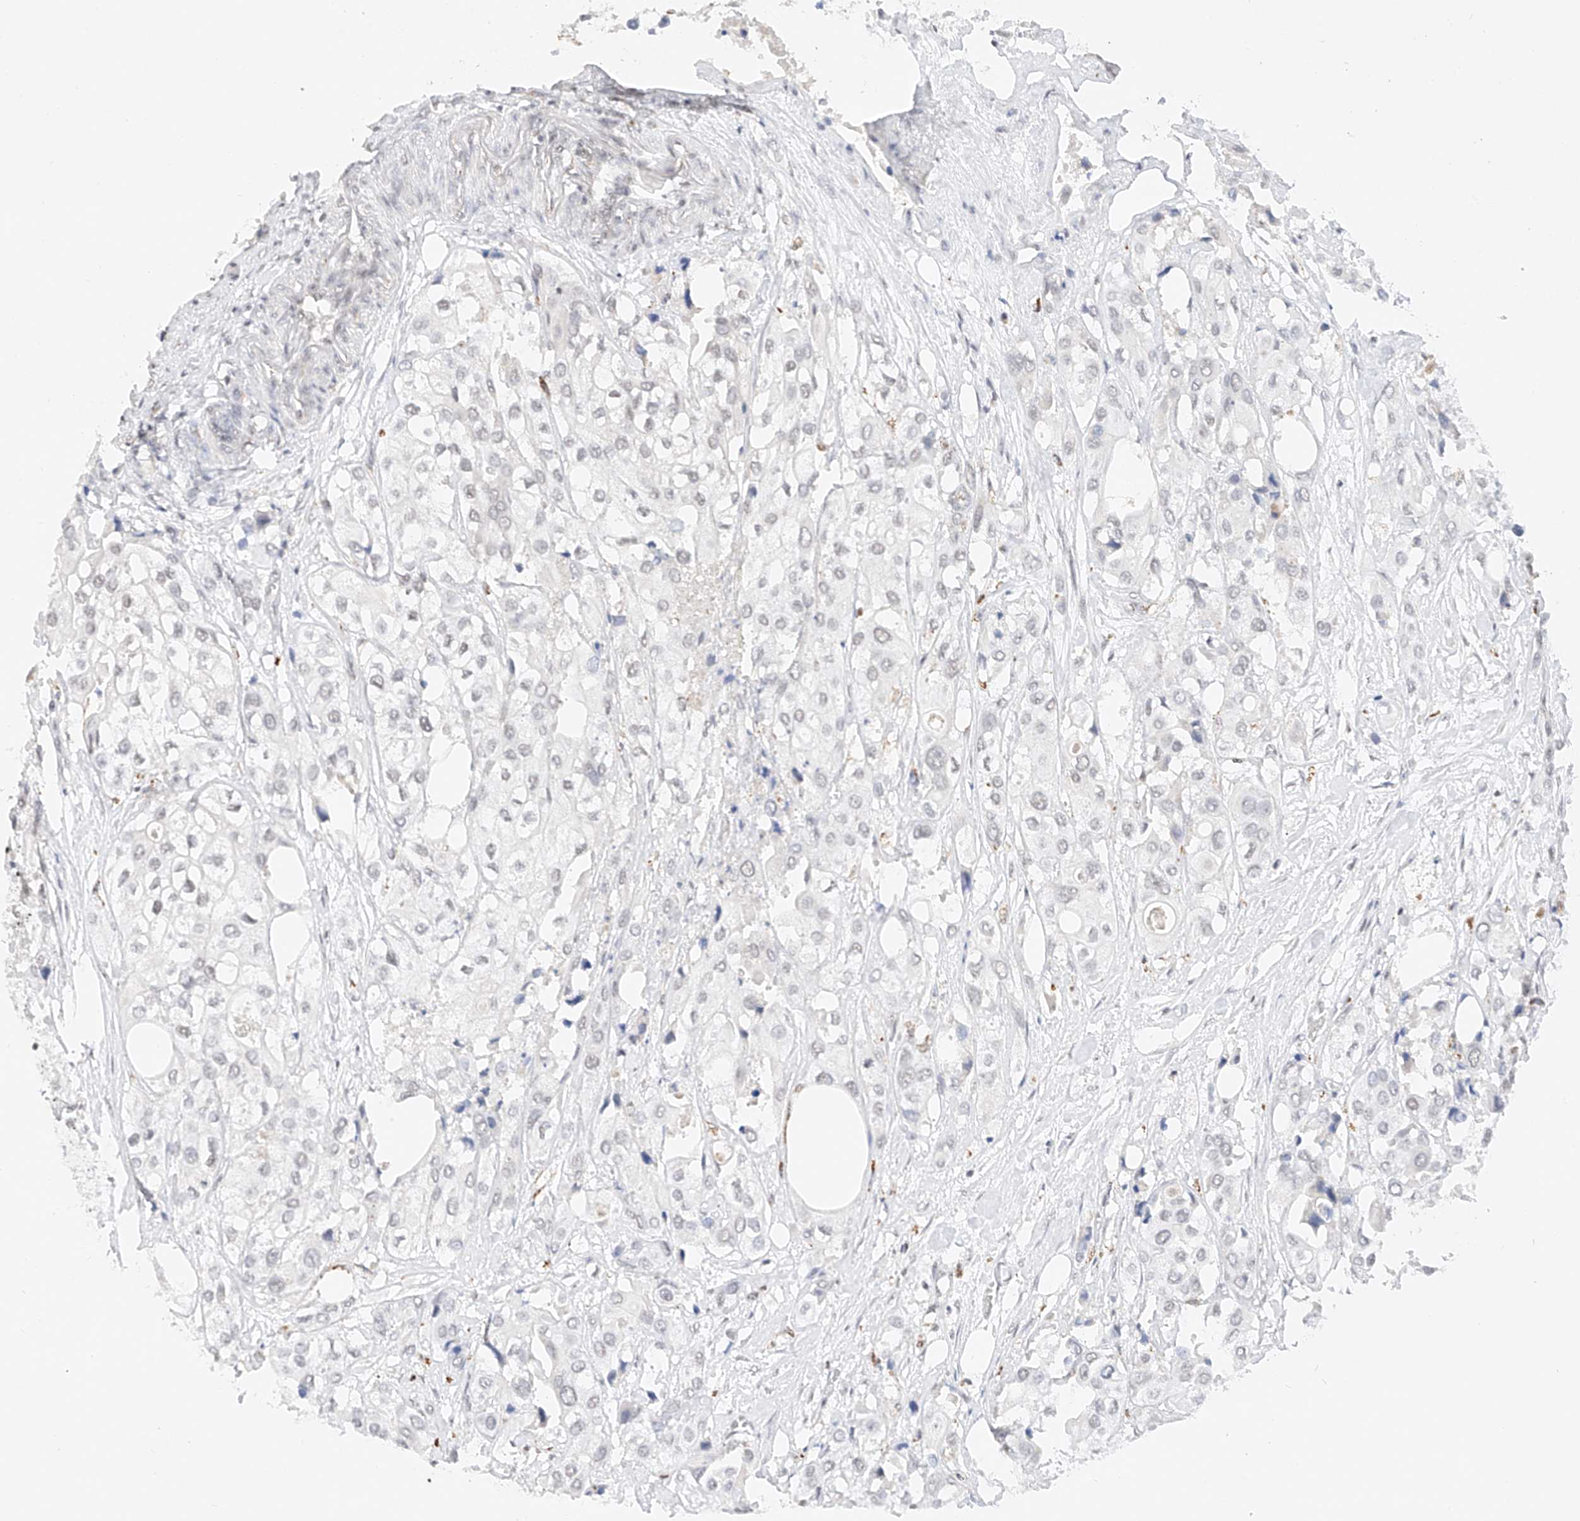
{"staining": {"intensity": "negative", "quantity": "none", "location": "none"}, "tissue": "urothelial cancer", "cell_type": "Tumor cells", "image_type": "cancer", "snomed": [{"axis": "morphology", "description": "Urothelial carcinoma, High grade"}, {"axis": "topography", "description": "Urinary bladder"}], "caption": "Human high-grade urothelial carcinoma stained for a protein using IHC demonstrates no staining in tumor cells.", "gene": "NRF1", "patient": {"sex": "male", "age": 64}}